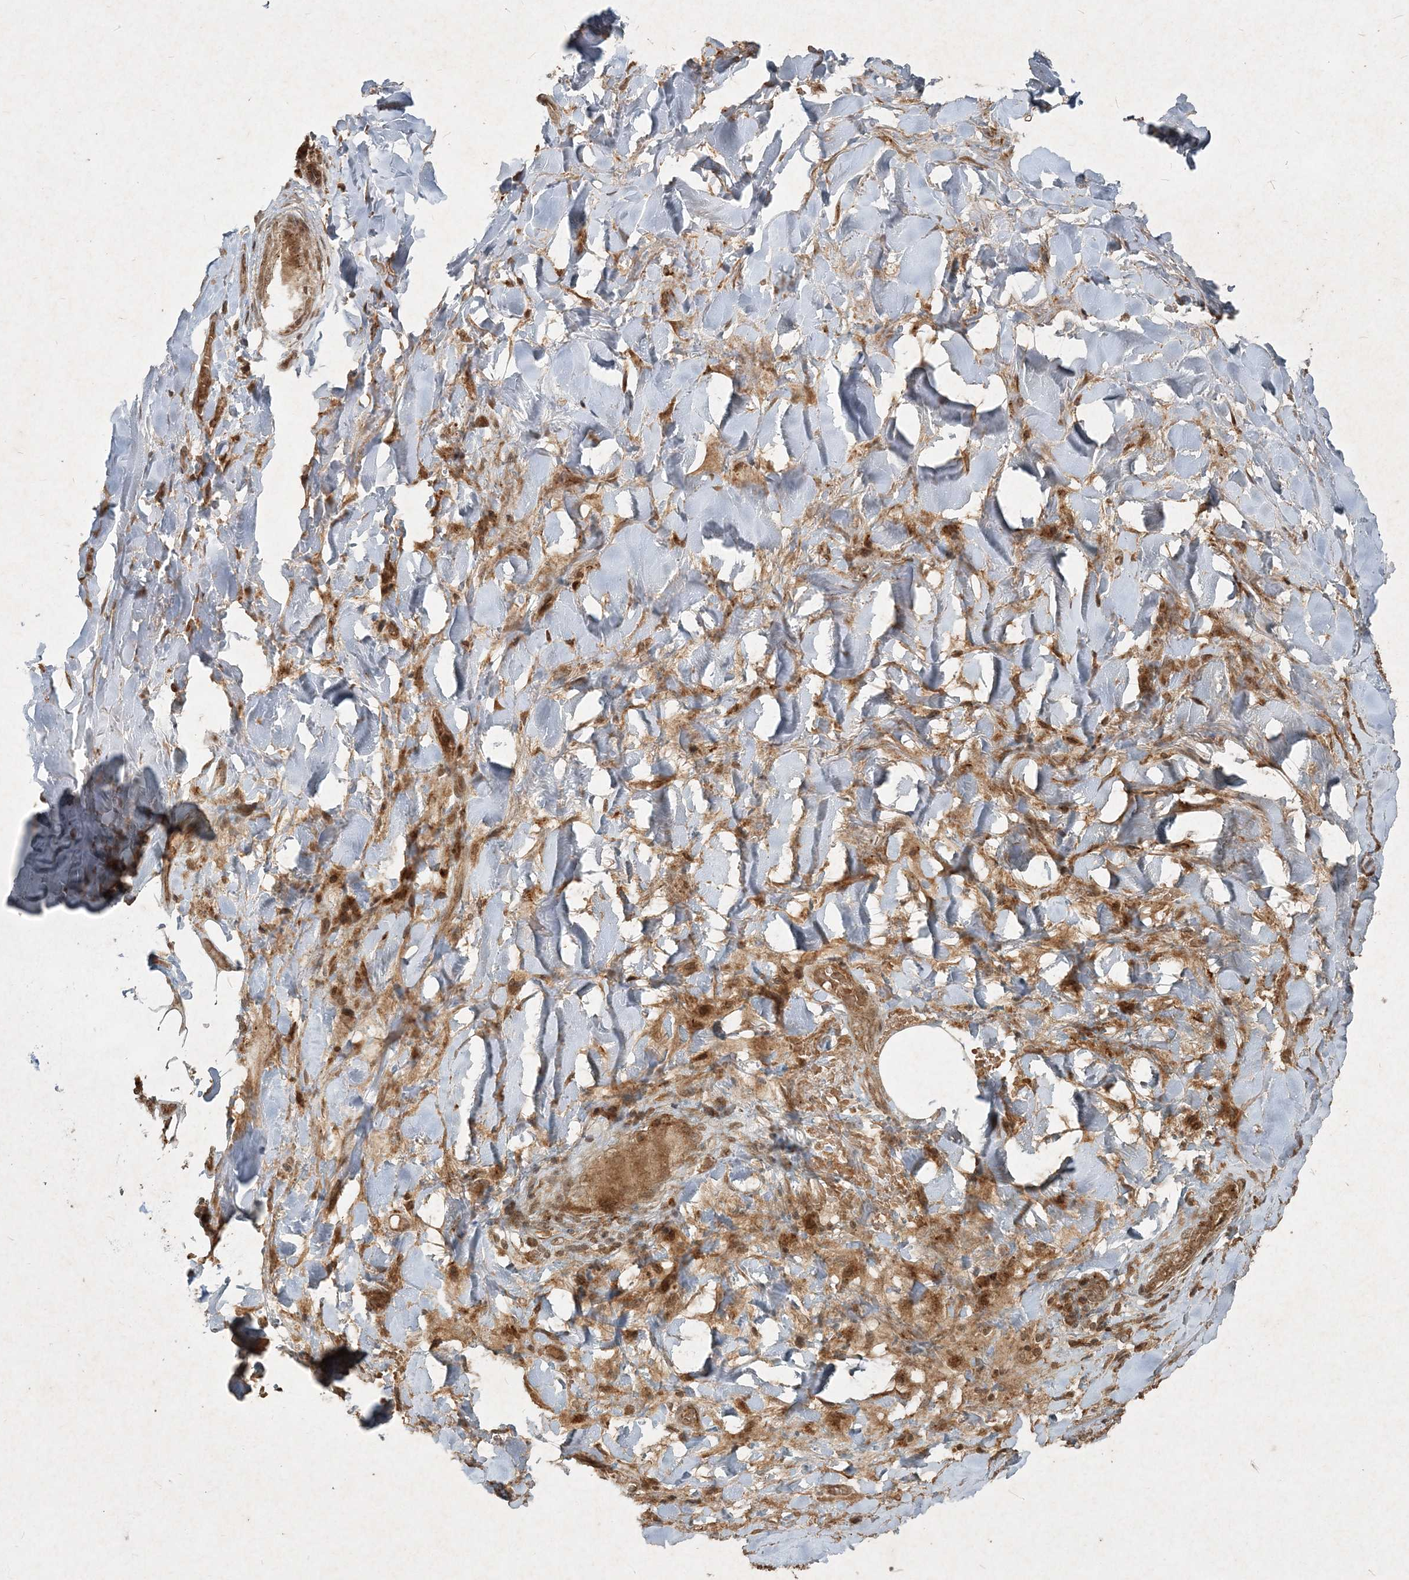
{"staining": {"intensity": "moderate", "quantity": ">75%", "location": "cytoplasmic/membranous"}, "tissue": "adipose tissue", "cell_type": "Adipocytes", "image_type": "normal", "snomed": [{"axis": "morphology", "description": "Normal tissue, NOS"}, {"axis": "morphology", "description": "Squamous cell carcinoma, NOS"}, {"axis": "topography", "description": "Lymph node"}, {"axis": "topography", "description": "Bronchus"}, {"axis": "topography", "description": "Lung"}], "caption": "Immunohistochemical staining of benign adipose tissue reveals moderate cytoplasmic/membranous protein expression in about >75% of adipocytes. The staining was performed using DAB to visualize the protein expression in brown, while the nuclei were stained in blue with hematoxylin (Magnification: 20x).", "gene": "NARS1", "patient": {"sex": "male", "age": 66}}